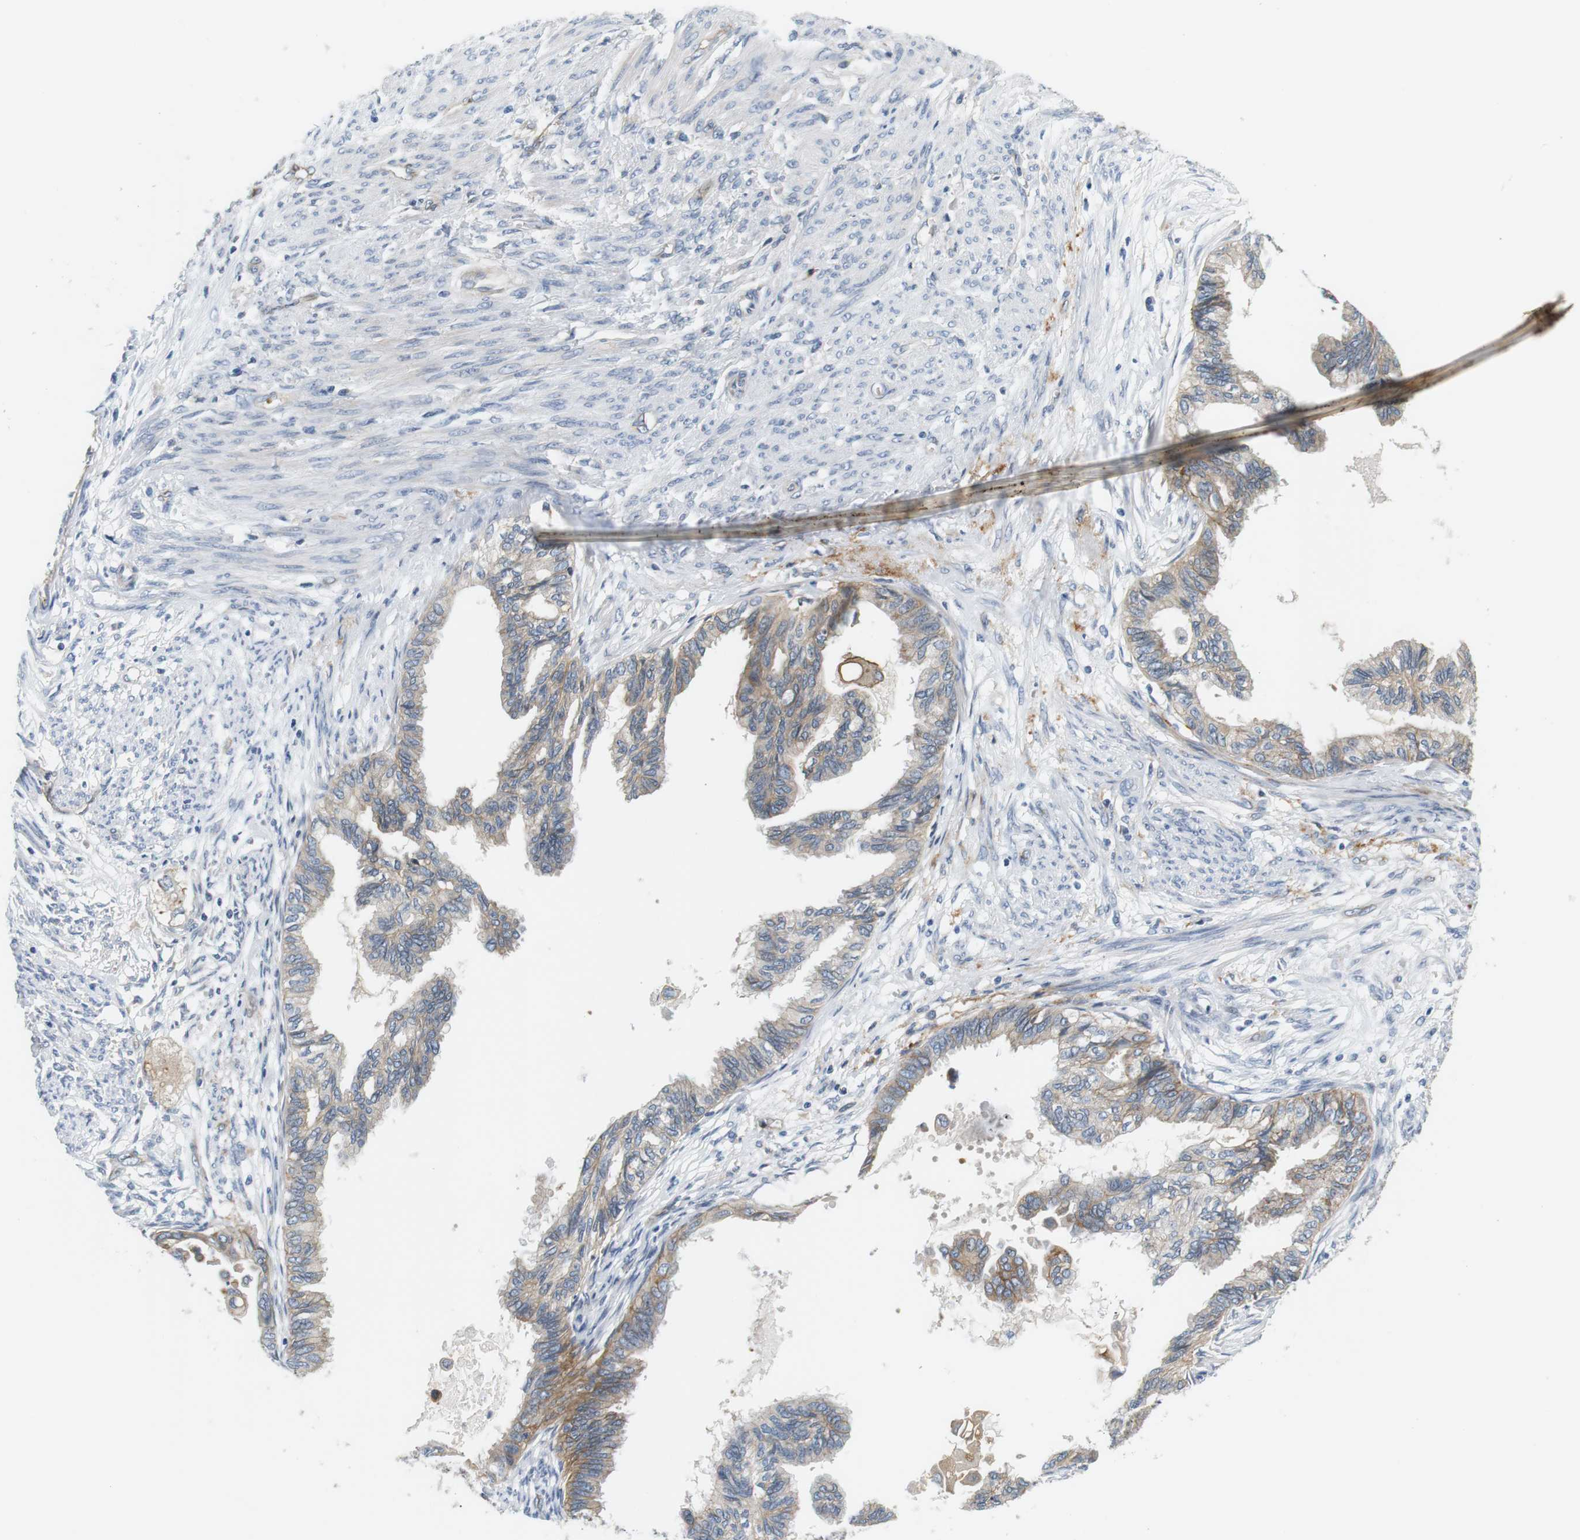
{"staining": {"intensity": "moderate", "quantity": "<25%", "location": "cytoplasmic/membranous"}, "tissue": "cervical cancer", "cell_type": "Tumor cells", "image_type": "cancer", "snomed": [{"axis": "morphology", "description": "Normal tissue, NOS"}, {"axis": "morphology", "description": "Adenocarcinoma, NOS"}, {"axis": "topography", "description": "Cervix"}, {"axis": "topography", "description": "Endometrium"}], "caption": "Immunohistochemical staining of human adenocarcinoma (cervical) exhibits moderate cytoplasmic/membranous protein staining in about <25% of tumor cells. The staining is performed using DAB (3,3'-diaminobenzidine) brown chromogen to label protein expression. The nuclei are counter-stained blue using hematoxylin.", "gene": "SLC30A1", "patient": {"sex": "female", "age": 86}}